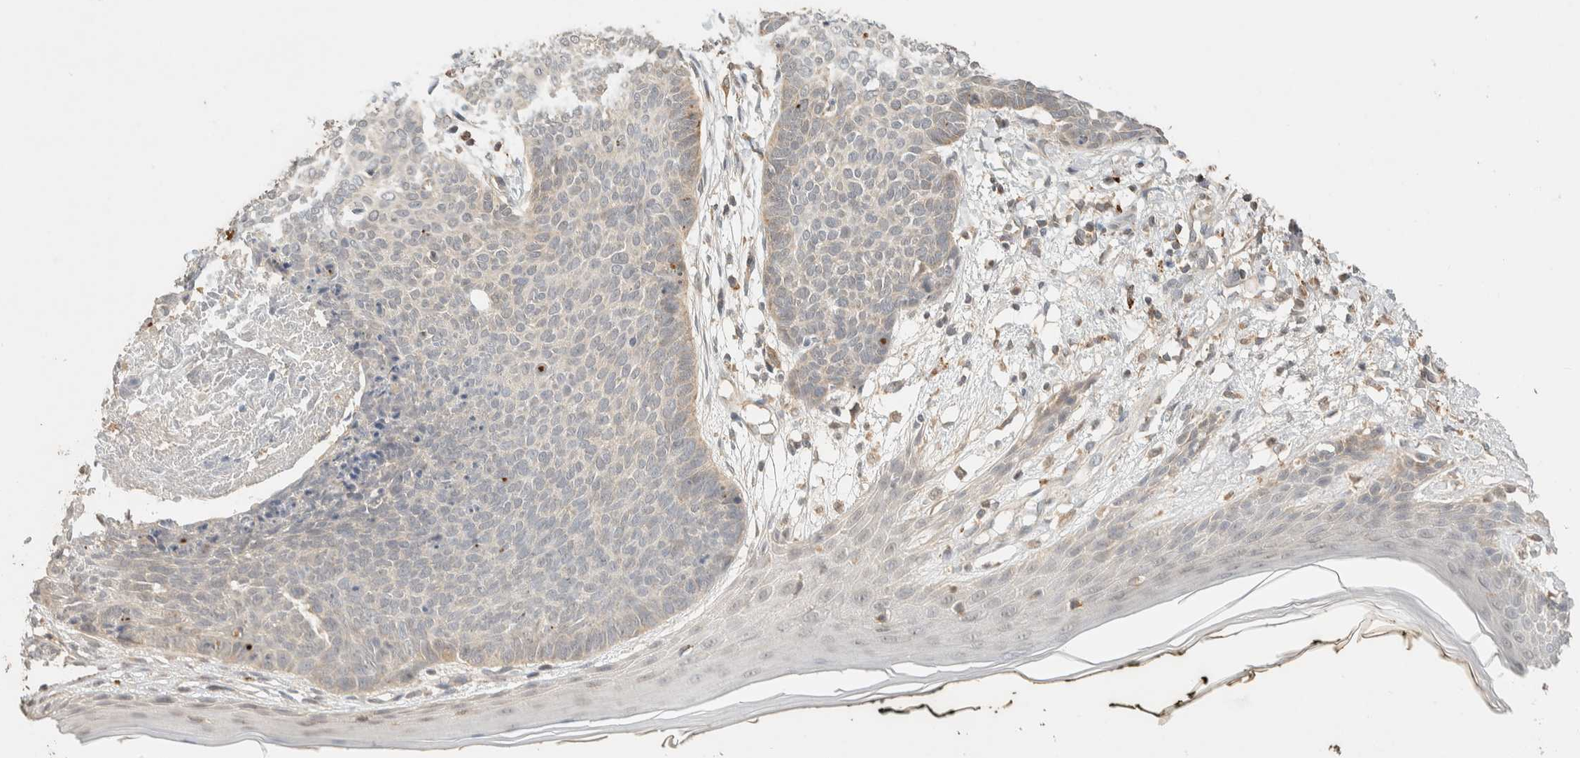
{"staining": {"intensity": "negative", "quantity": "none", "location": "none"}, "tissue": "skin cancer", "cell_type": "Tumor cells", "image_type": "cancer", "snomed": [{"axis": "morphology", "description": "Normal tissue, NOS"}, {"axis": "morphology", "description": "Basal cell carcinoma"}, {"axis": "topography", "description": "Skin"}], "caption": "High power microscopy photomicrograph of an immunohistochemistry photomicrograph of skin cancer (basal cell carcinoma), revealing no significant staining in tumor cells.", "gene": "ITPA", "patient": {"sex": "male", "age": 50}}